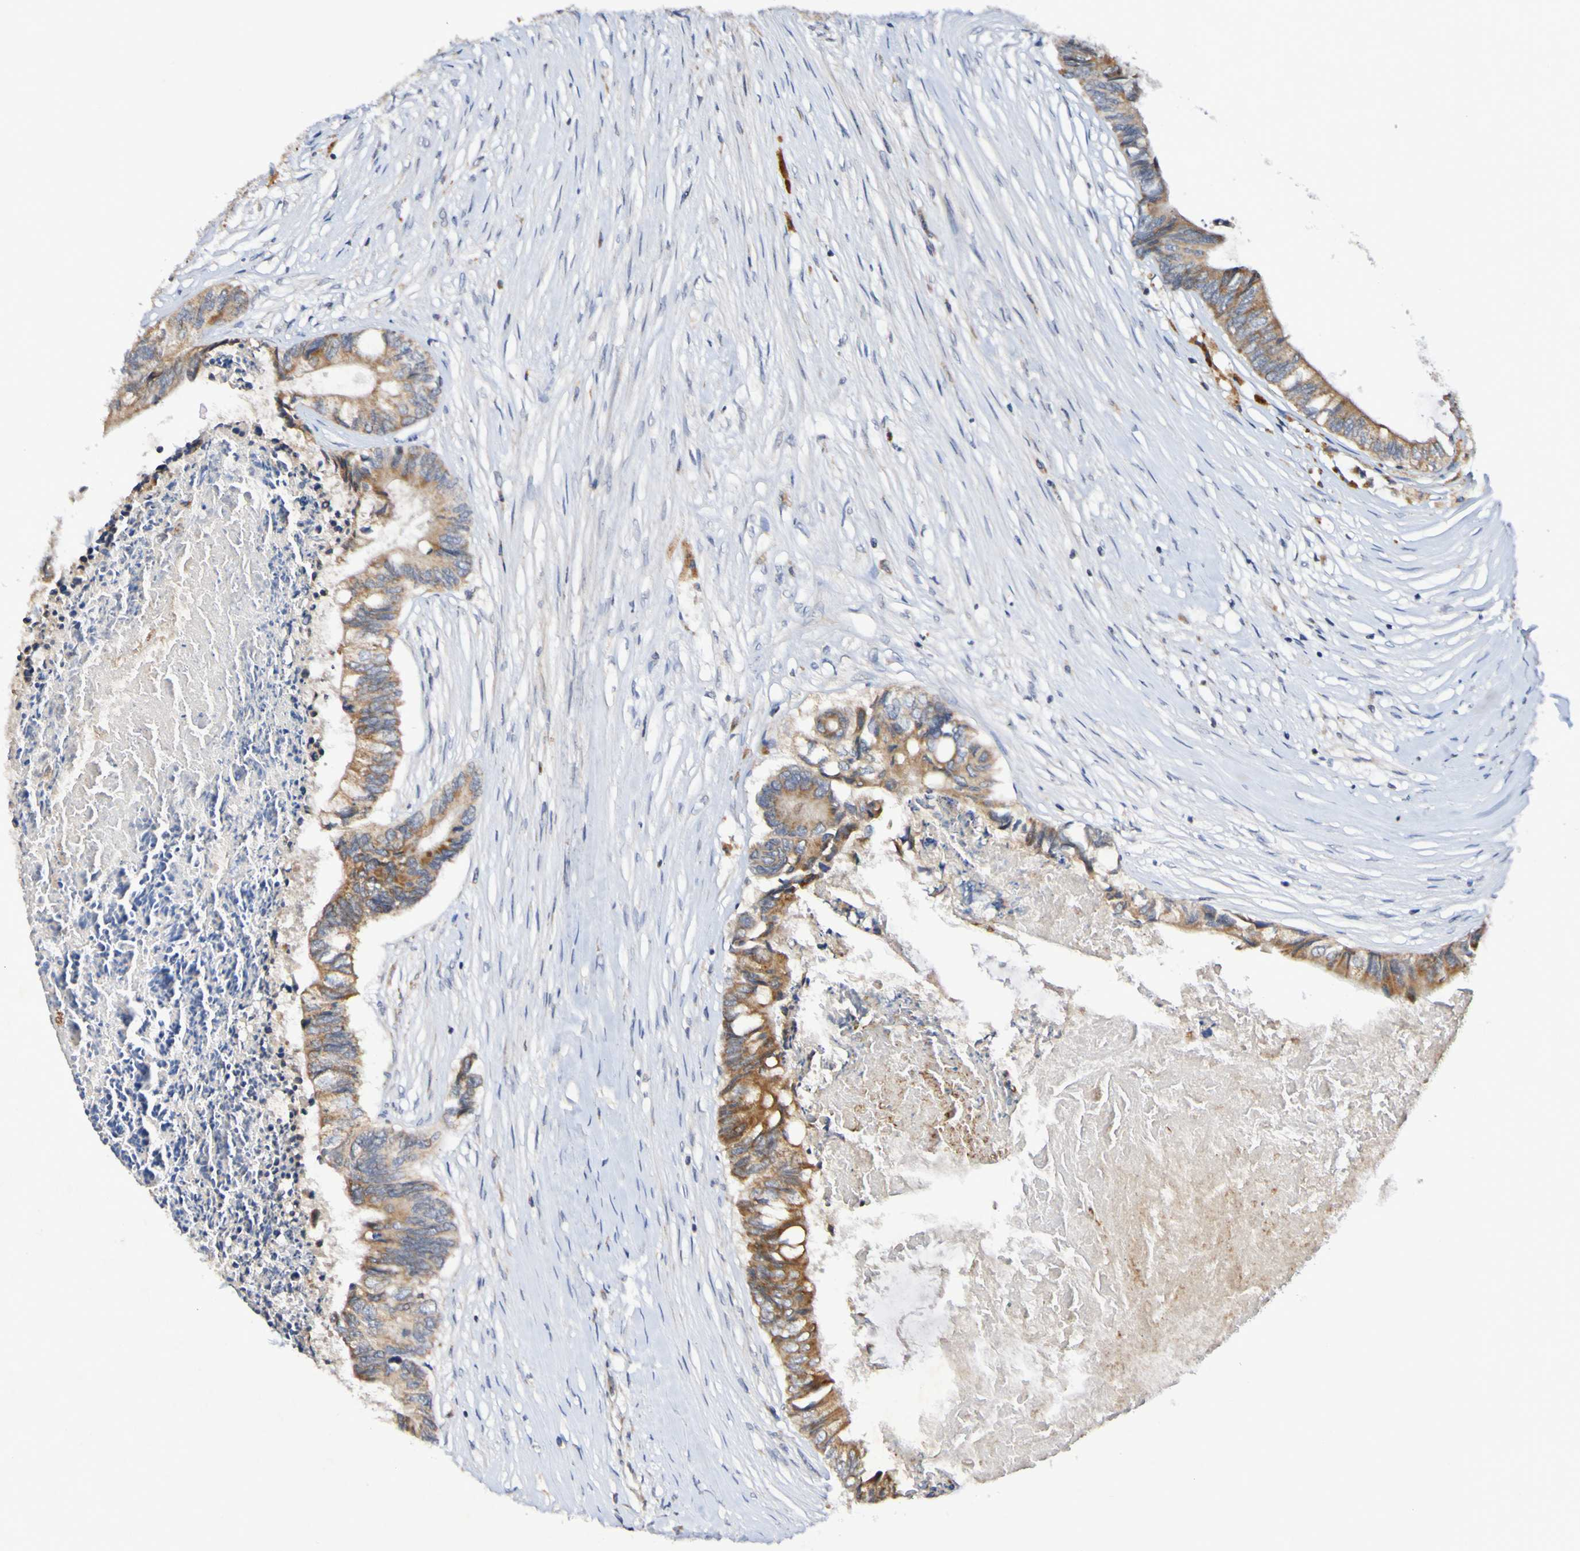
{"staining": {"intensity": "strong", "quantity": ">75%", "location": "cytoplasmic/membranous"}, "tissue": "colorectal cancer", "cell_type": "Tumor cells", "image_type": "cancer", "snomed": [{"axis": "morphology", "description": "Adenocarcinoma, NOS"}, {"axis": "topography", "description": "Rectum"}], "caption": "Protein staining of colorectal cancer tissue shows strong cytoplasmic/membranous positivity in about >75% of tumor cells.", "gene": "PTP4A2", "patient": {"sex": "male", "age": 63}}